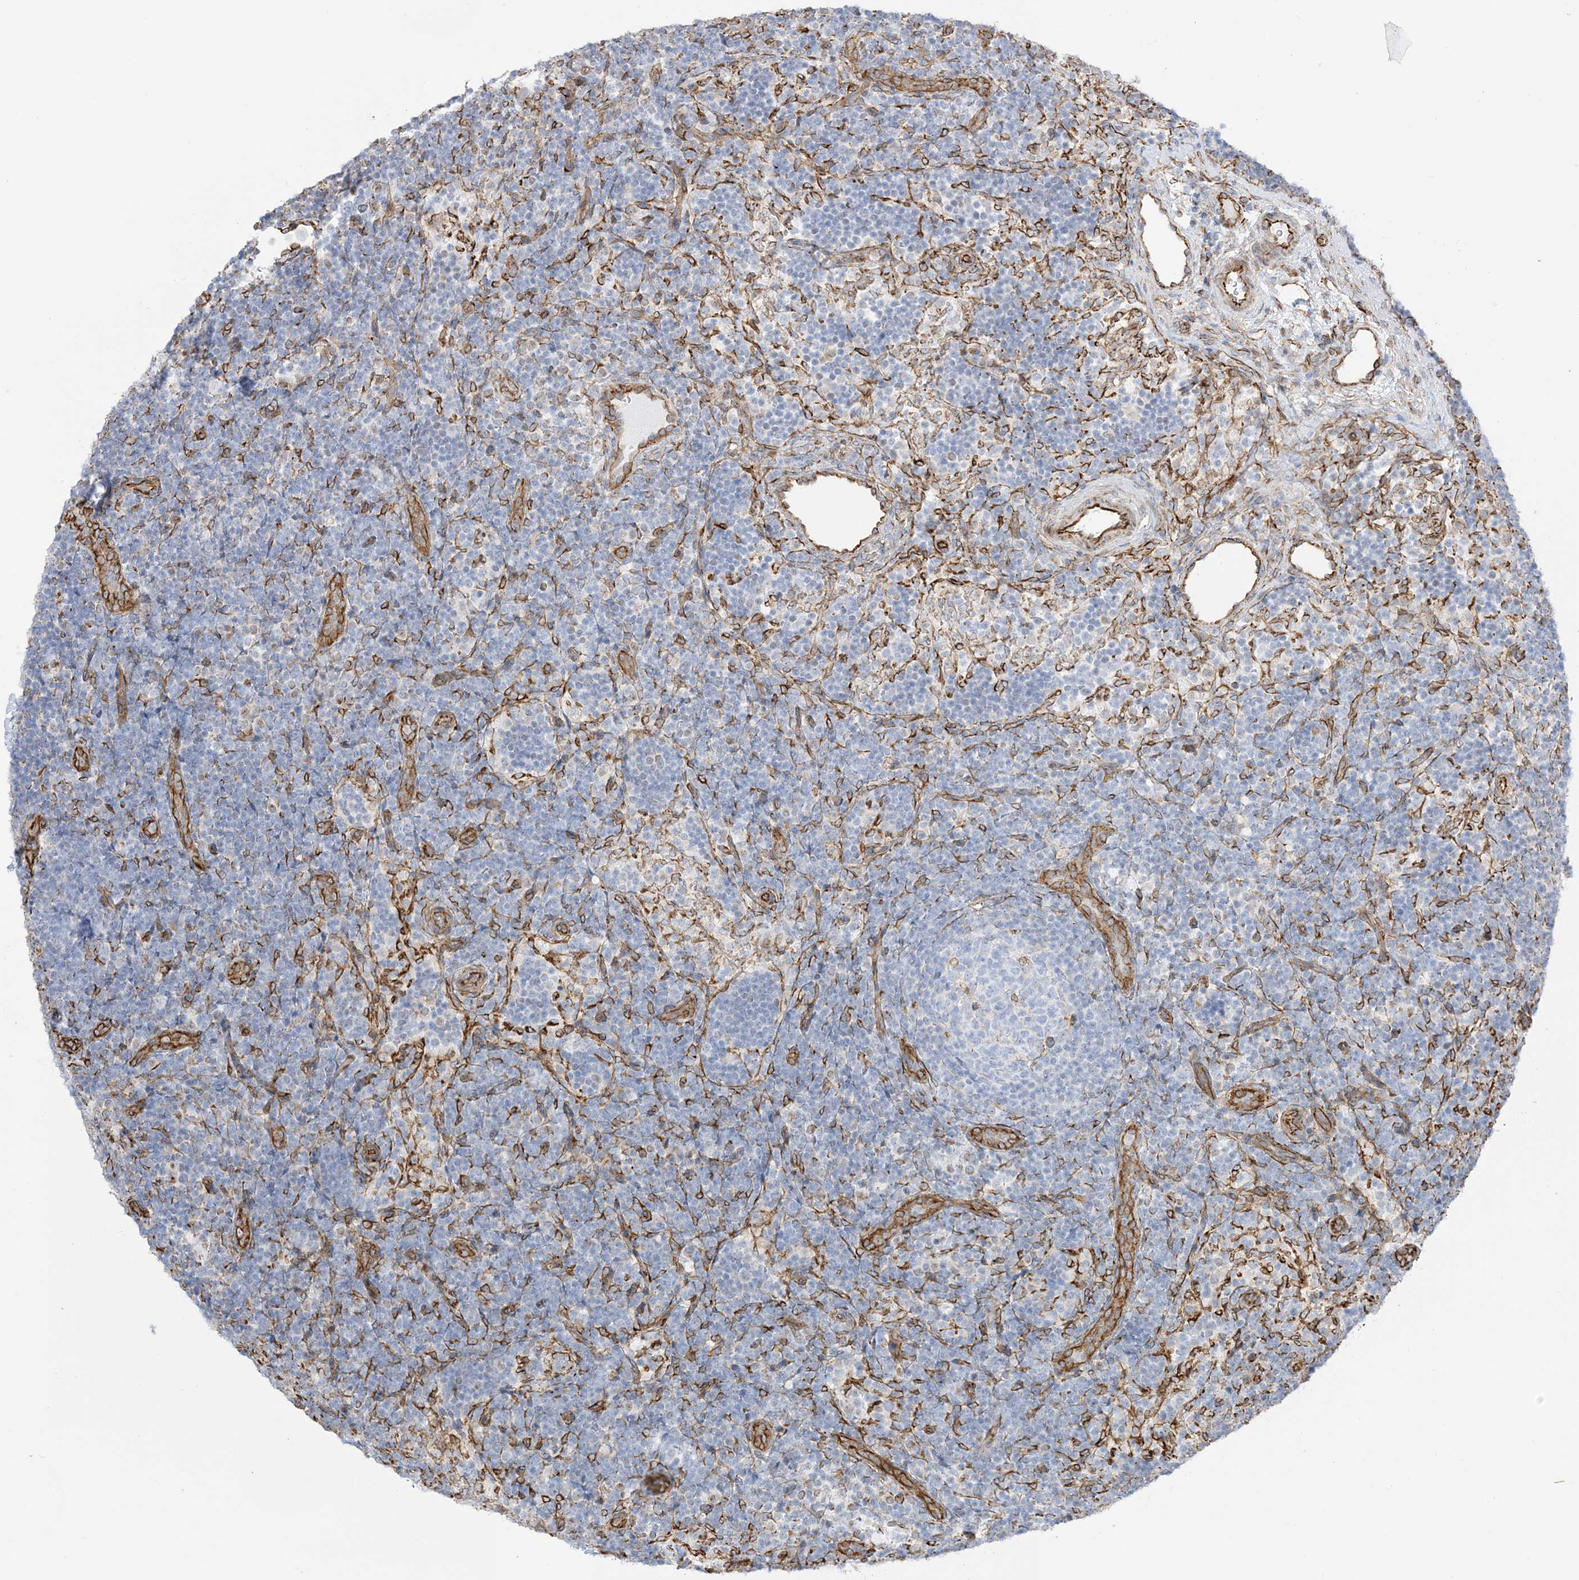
{"staining": {"intensity": "negative", "quantity": "none", "location": "none"}, "tissue": "lymph node", "cell_type": "Germinal center cells", "image_type": "normal", "snomed": [{"axis": "morphology", "description": "Normal tissue, NOS"}, {"axis": "topography", "description": "Lymph node"}], "caption": "IHC histopathology image of unremarkable human lymph node stained for a protein (brown), which shows no positivity in germinal center cells. Nuclei are stained in blue.", "gene": "PID1", "patient": {"sex": "female", "age": 22}}